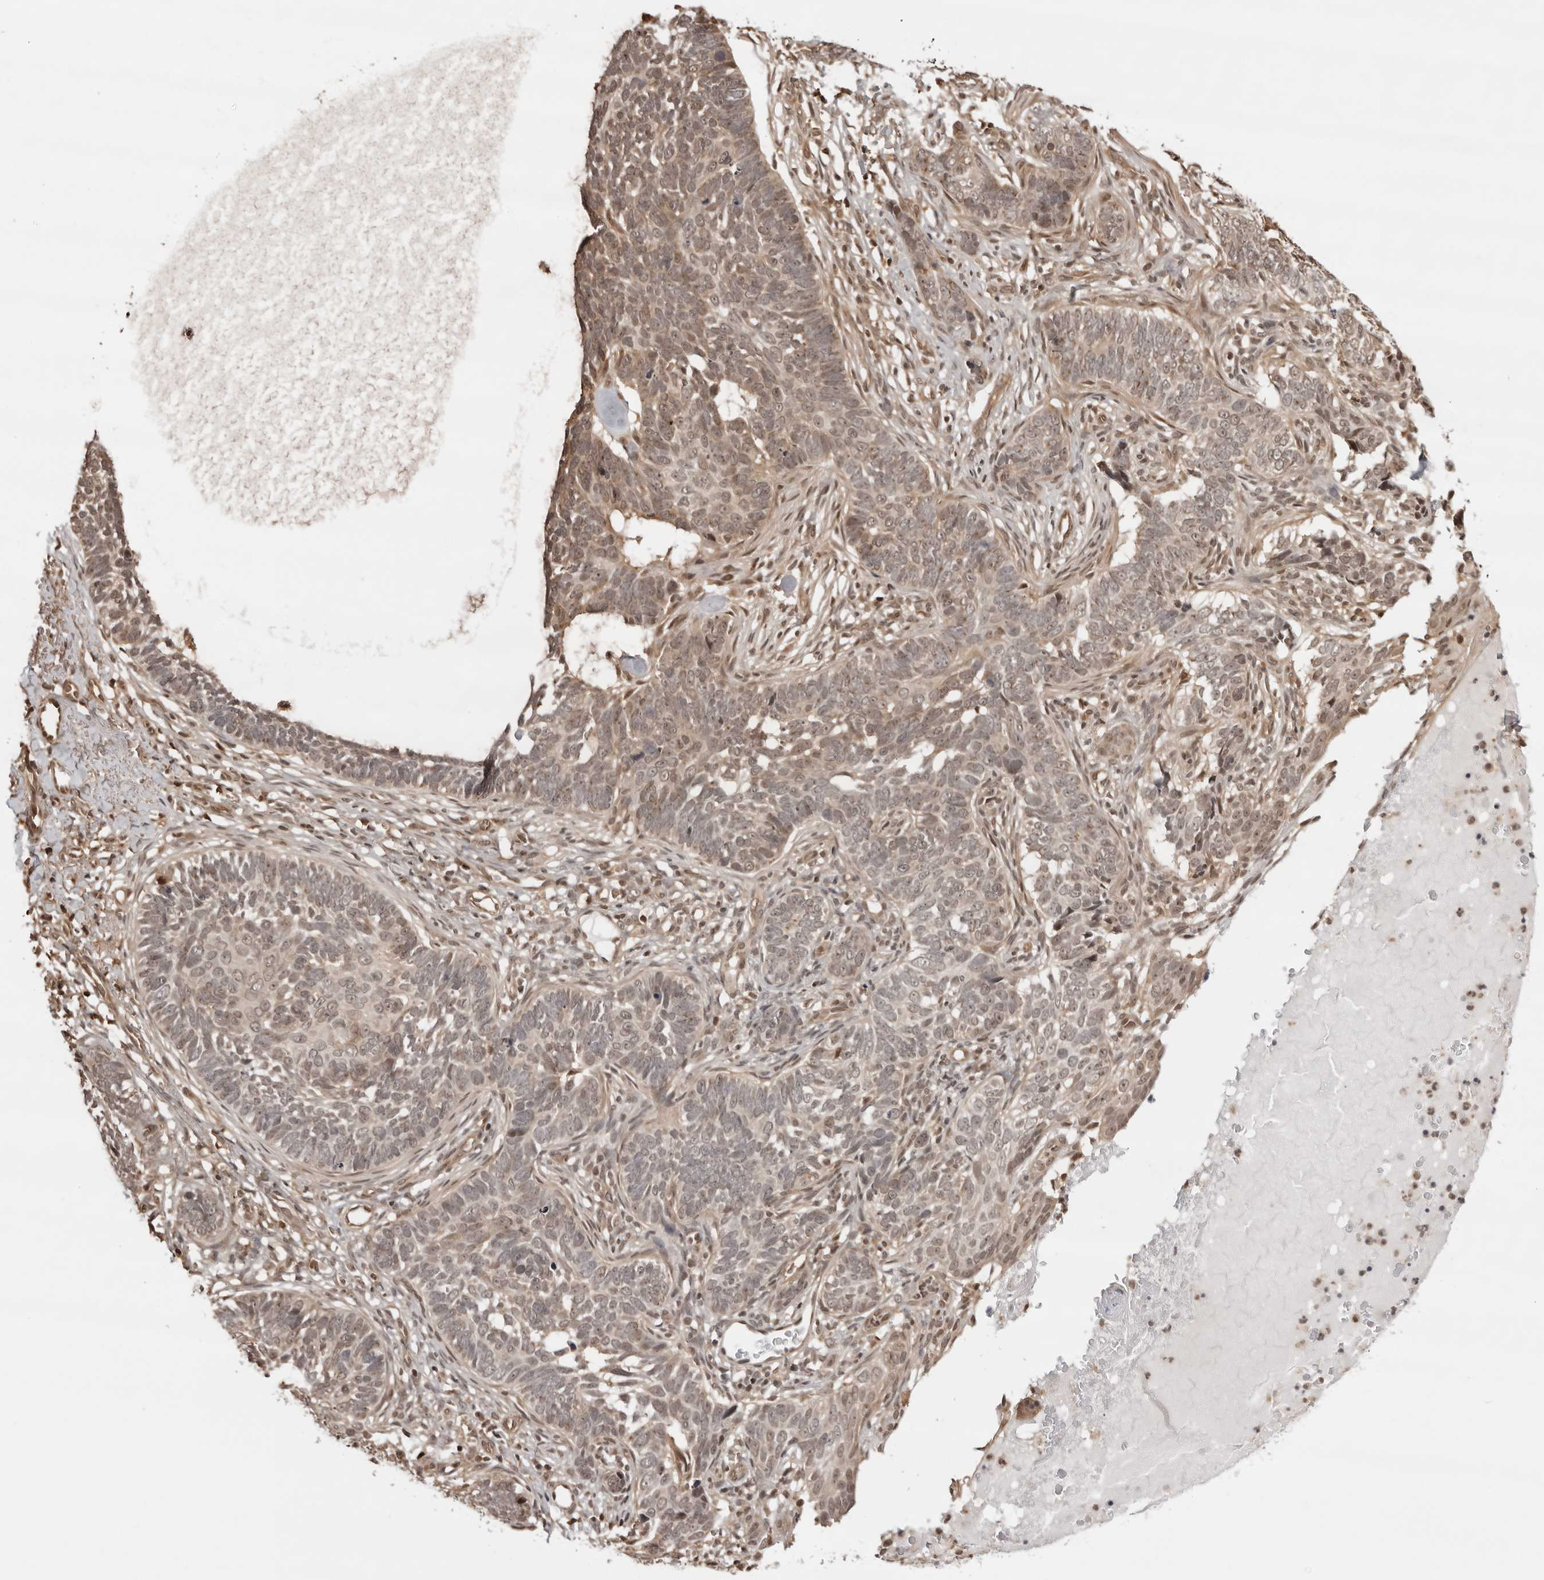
{"staining": {"intensity": "weak", "quantity": "25%-75%", "location": "nuclear"}, "tissue": "skin cancer", "cell_type": "Tumor cells", "image_type": "cancer", "snomed": [{"axis": "morphology", "description": "Normal tissue, NOS"}, {"axis": "morphology", "description": "Basal cell carcinoma"}, {"axis": "topography", "description": "Skin"}], "caption": "Immunohistochemistry of human skin basal cell carcinoma shows low levels of weak nuclear staining in approximately 25%-75% of tumor cells.", "gene": "SDE2", "patient": {"sex": "male", "age": 77}}